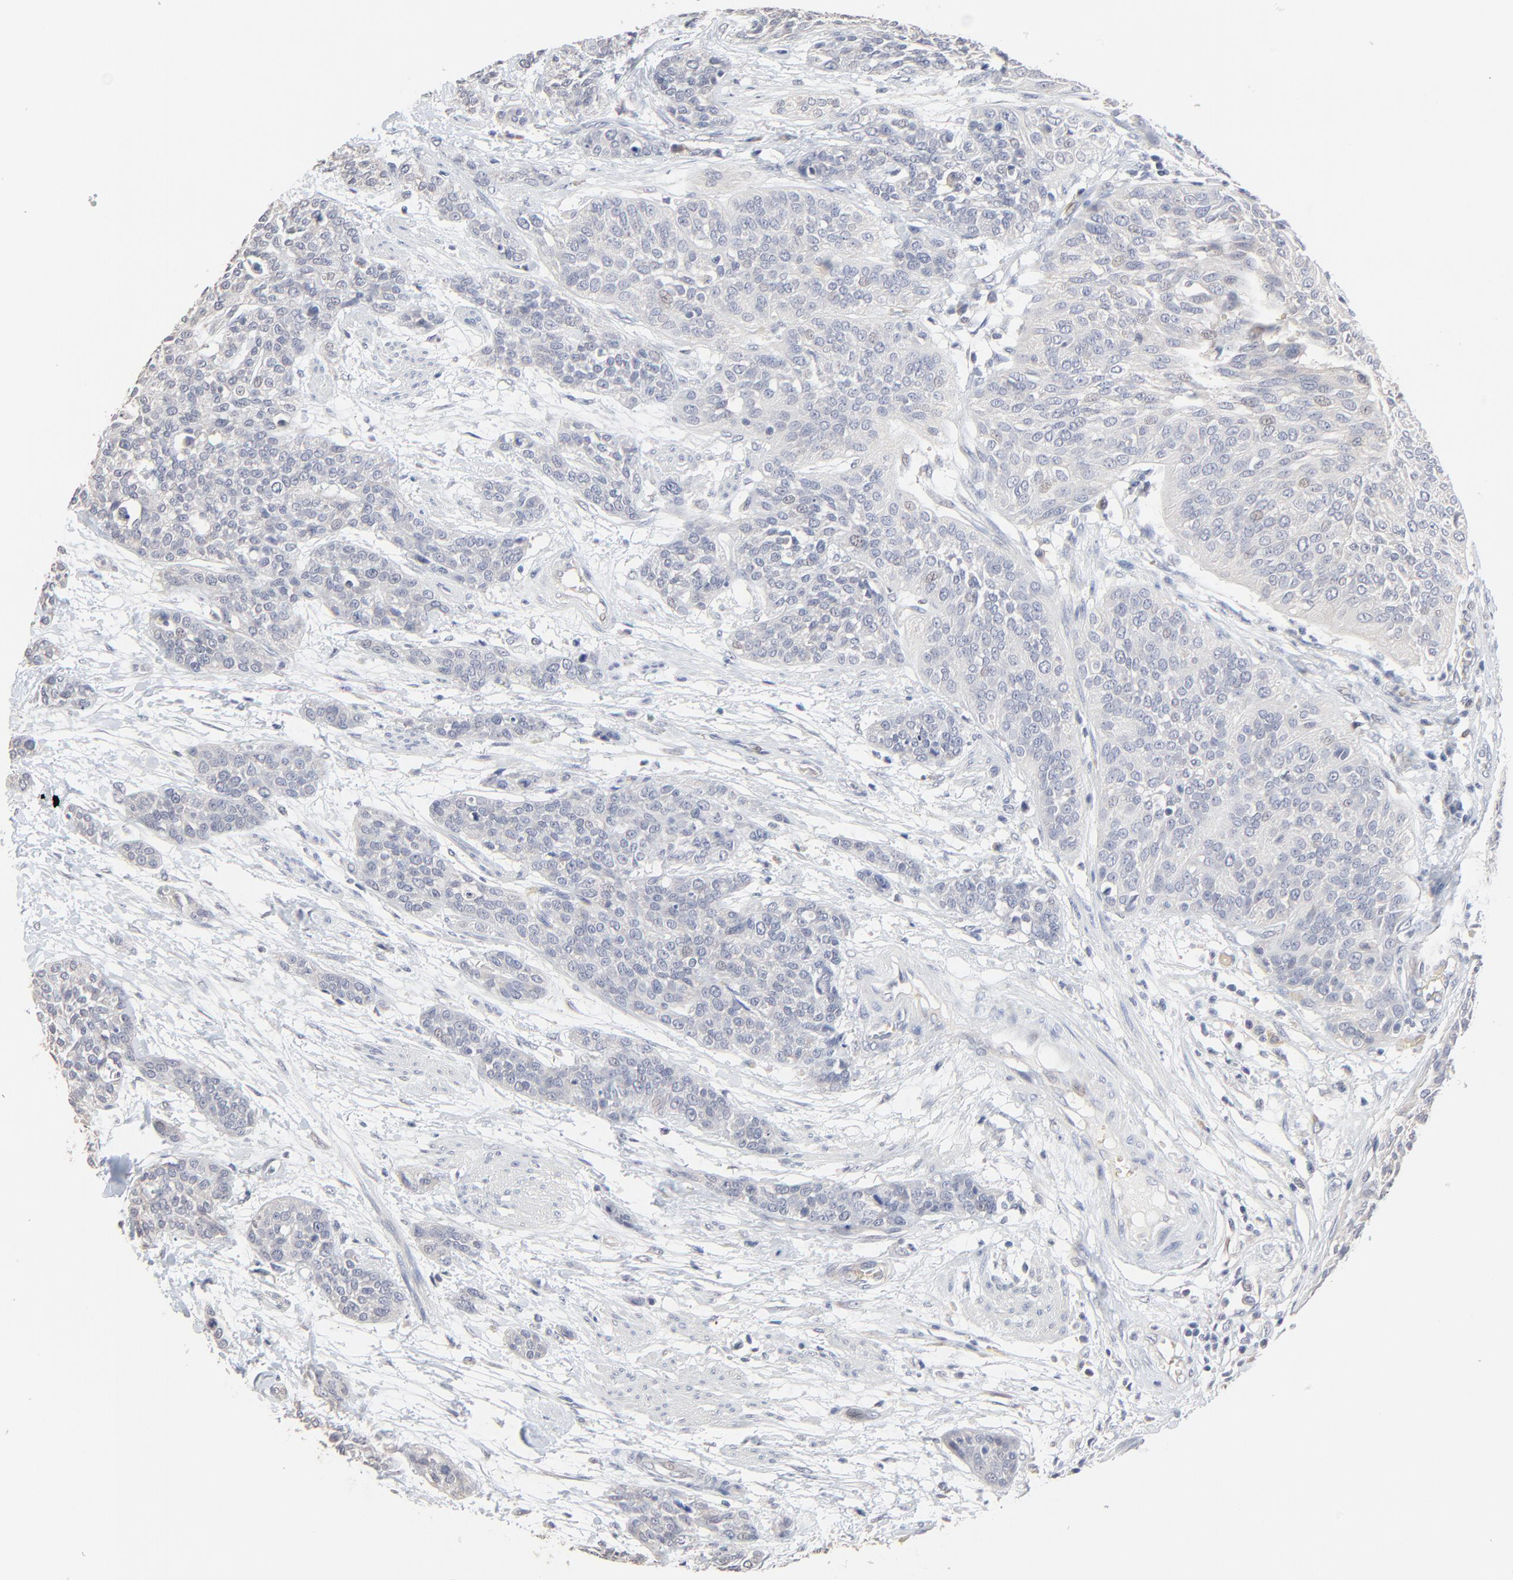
{"staining": {"intensity": "negative", "quantity": "none", "location": "none"}, "tissue": "urothelial cancer", "cell_type": "Tumor cells", "image_type": "cancer", "snomed": [{"axis": "morphology", "description": "Urothelial carcinoma, High grade"}, {"axis": "topography", "description": "Urinary bladder"}], "caption": "This is a photomicrograph of immunohistochemistry staining of urothelial cancer, which shows no positivity in tumor cells. (DAB (3,3'-diaminobenzidine) IHC visualized using brightfield microscopy, high magnification).", "gene": "FANCB", "patient": {"sex": "male", "age": 56}}